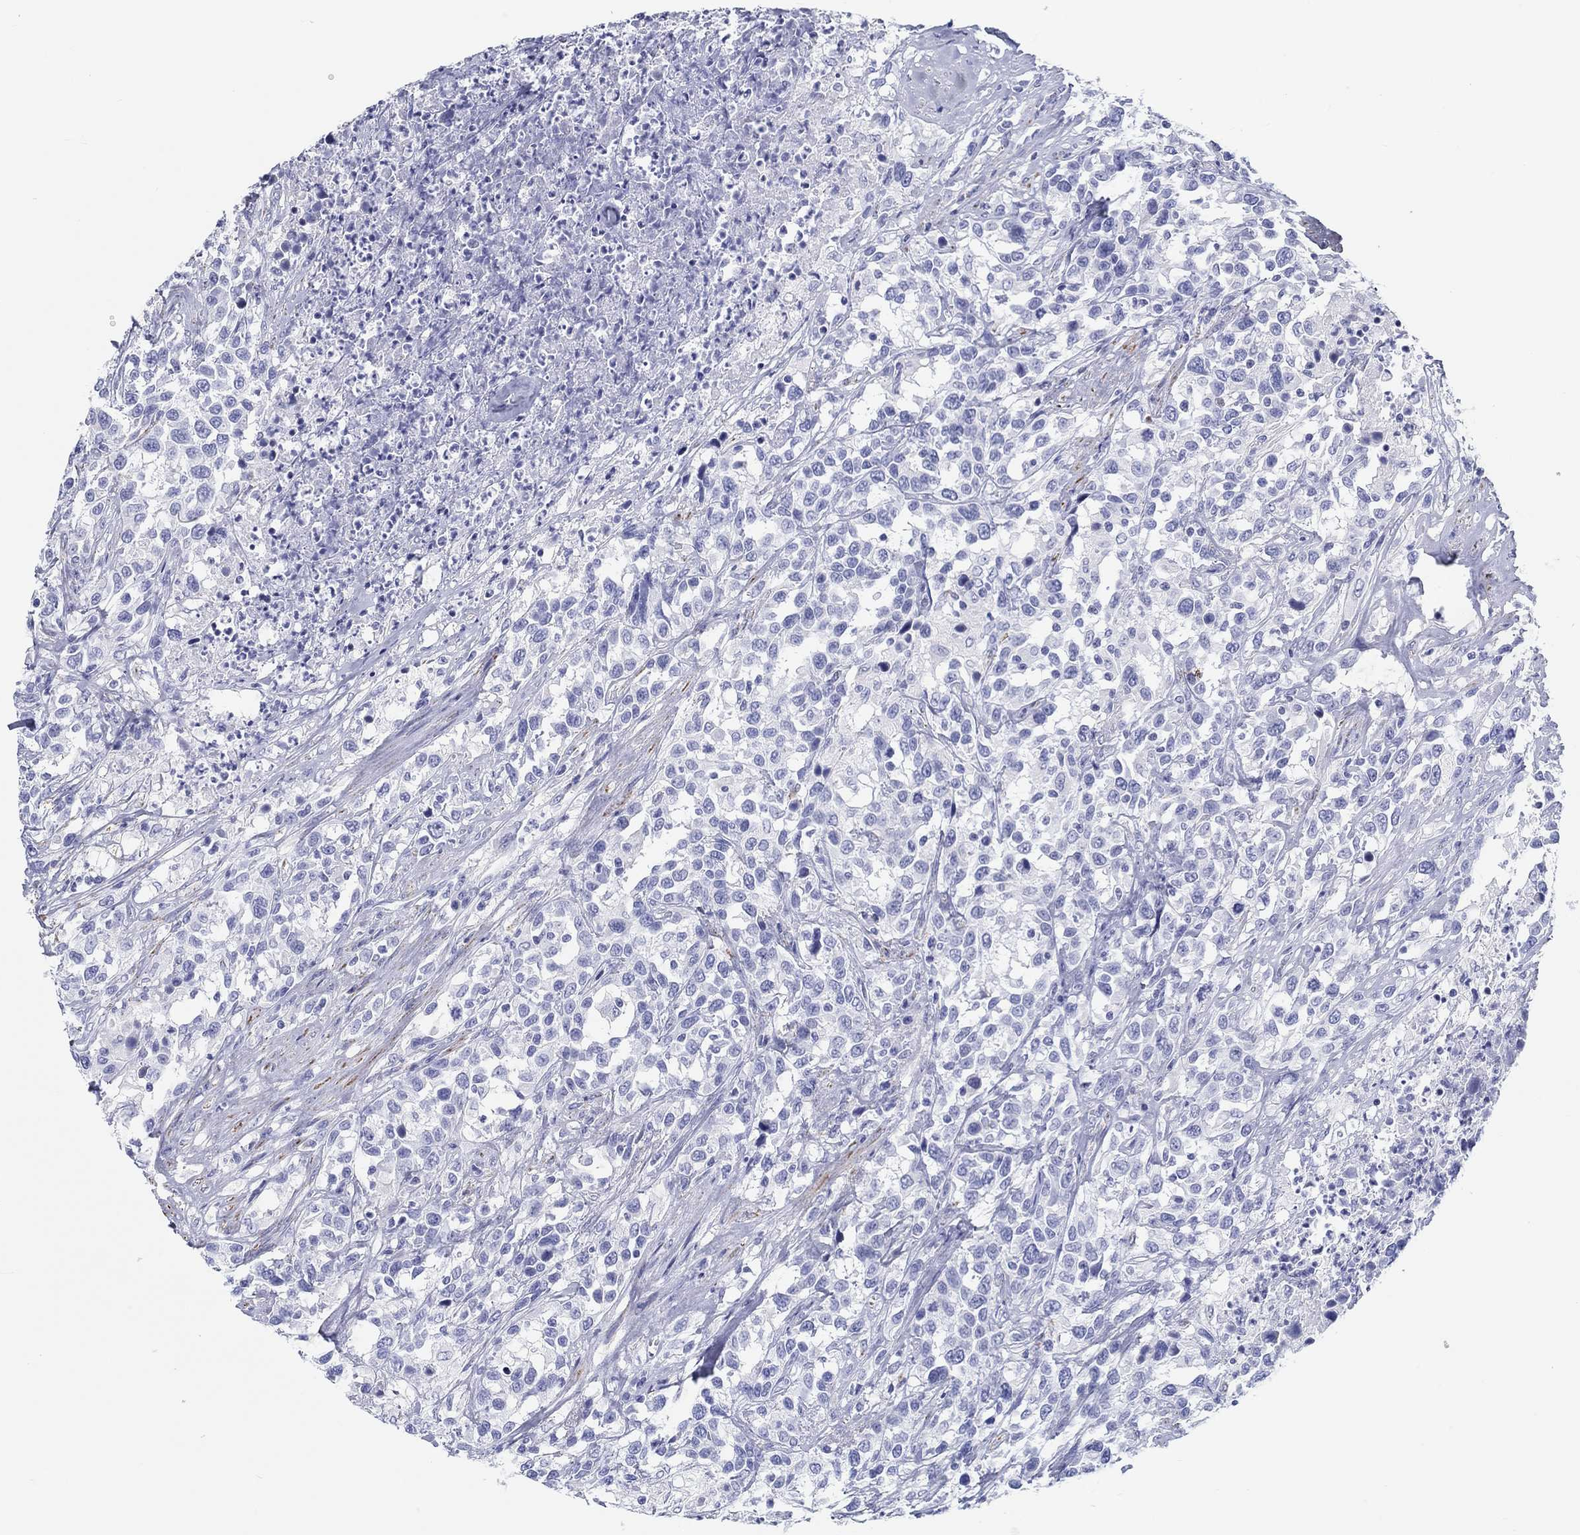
{"staining": {"intensity": "negative", "quantity": "none", "location": "none"}, "tissue": "urothelial cancer", "cell_type": "Tumor cells", "image_type": "cancer", "snomed": [{"axis": "morphology", "description": "Urothelial carcinoma, NOS"}, {"axis": "morphology", "description": "Urothelial carcinoma, High grade"}, {"axis": "topography", "description": "Urinary bladder"}], "caption": "IHC of urothelial cancer exhibits no expression in tumor cells.", "gene": "H1-1", "patient": {"sex": "female", "age": 64}}